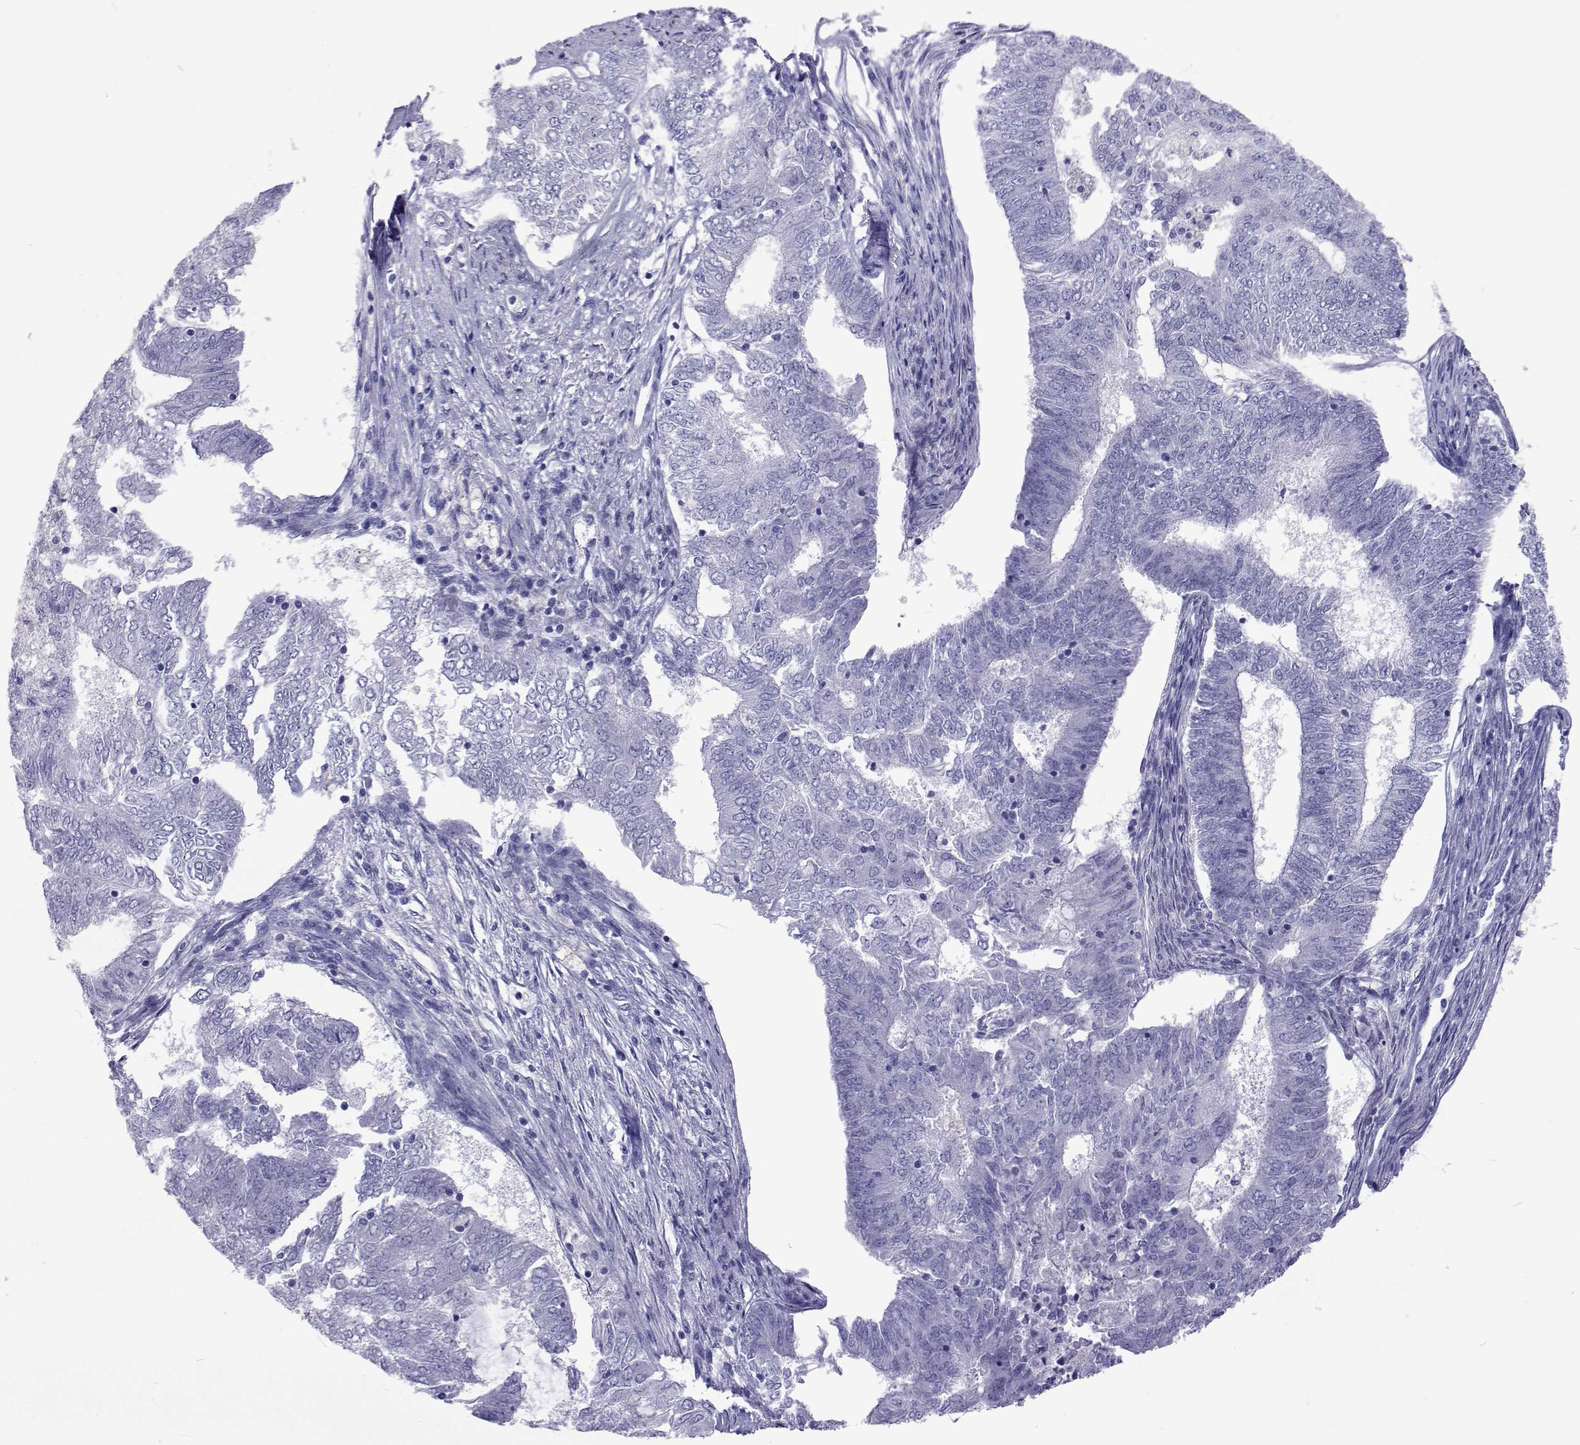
{"staining": {"intensity": "negative", "quantity": "none", "location": "none"}, "tissue": "endometrial cancer", "cell_type": "Tumor cells", "image_type": "cancer", "snomed": [{"axis": "morphology", "description": "Adenocarcinoma, NOS"}, {"axis": "topography", "description": "Endometrium"}], "caption": "Tumor cells are negative for brown protein staining in endometrial adenocarcinoma.", "gene": "UMODL1", "patient": {"sex": "female", "age": 62}}